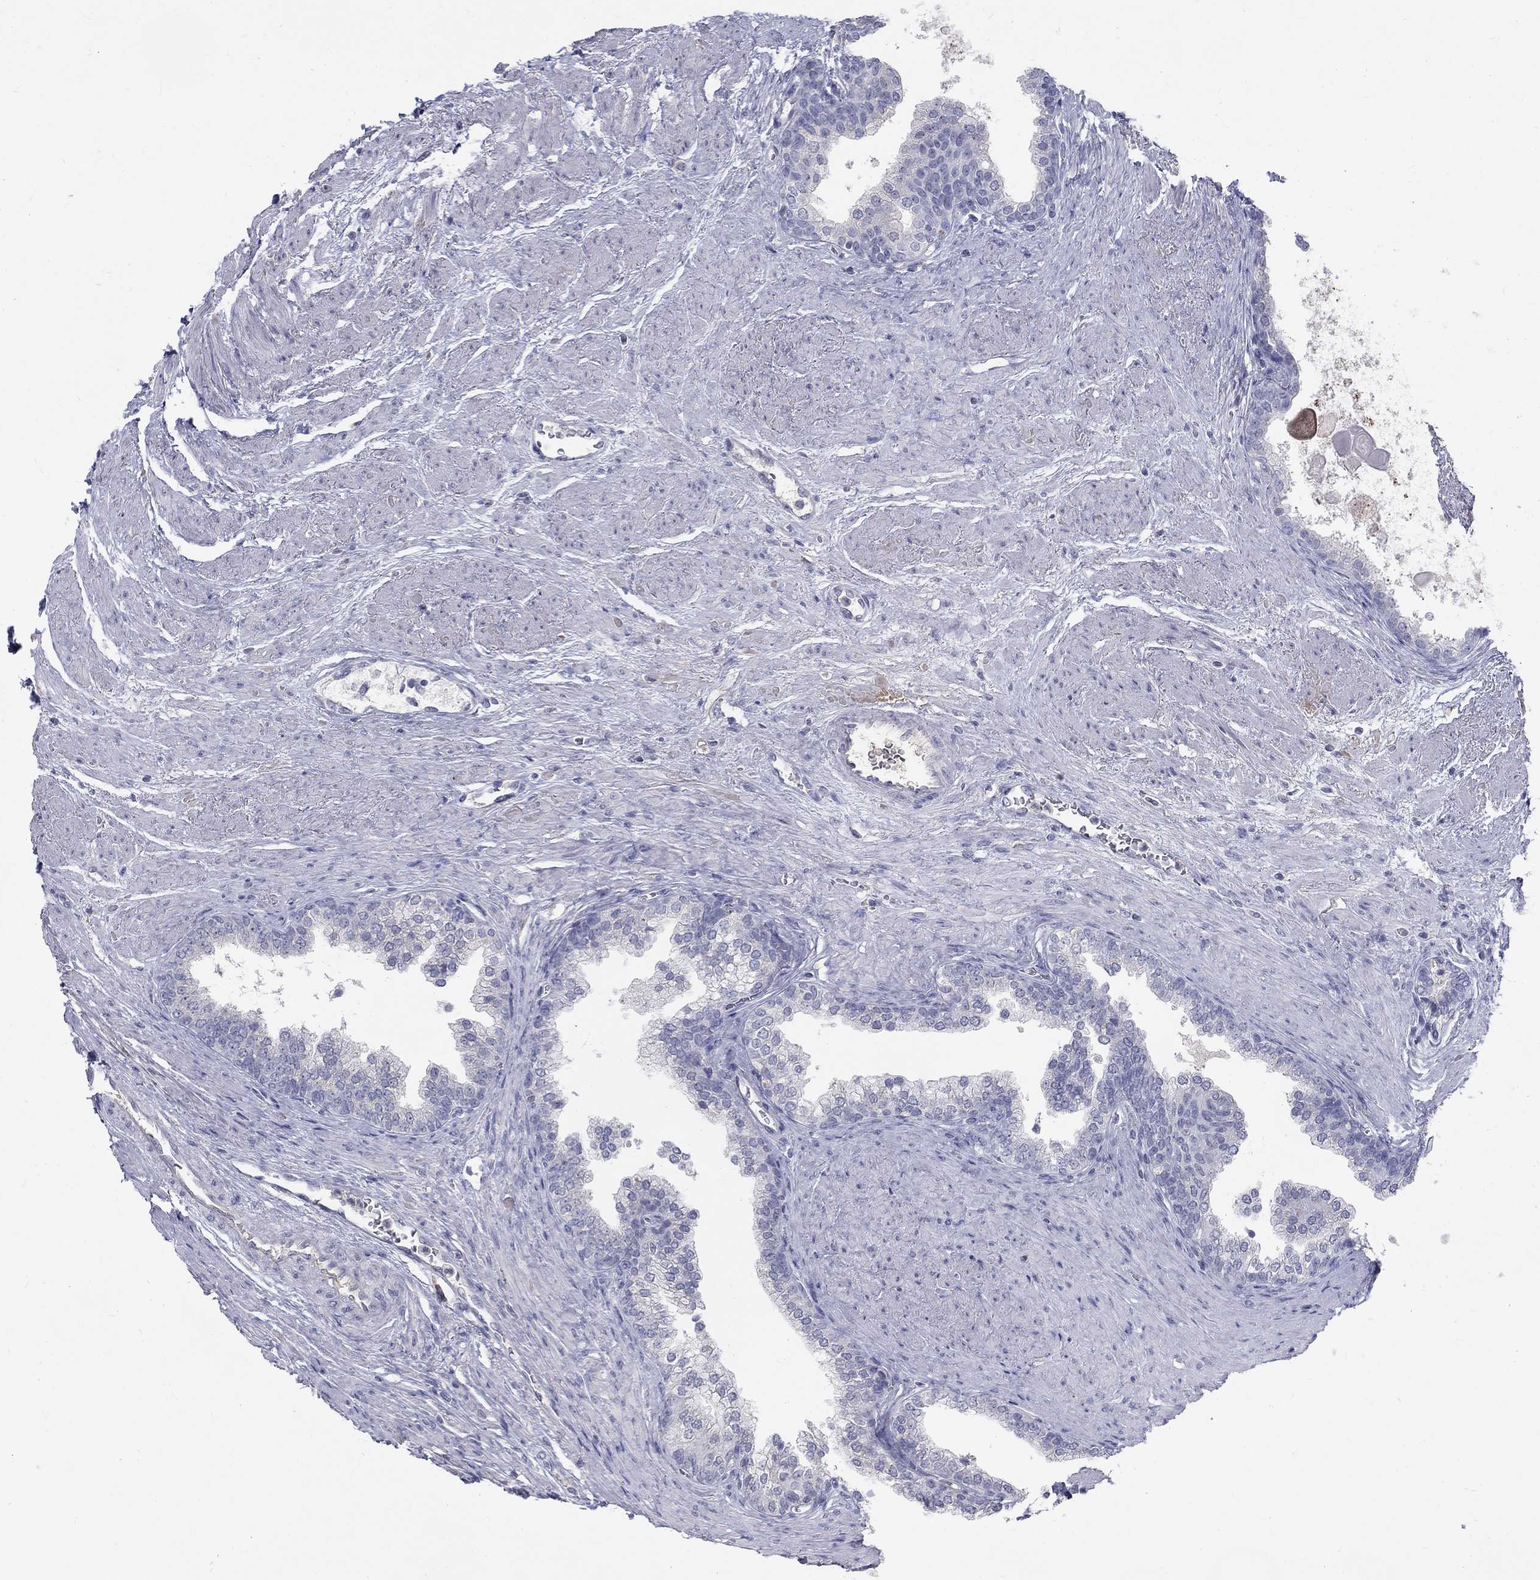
{"staining": {"intensity": "negative", "quantity": "none", "location": "none"}, "tissue": "prostate cancer", "cell_type": "Tumor cells", "image_type": "cancer", "snomed": [{"axis": "morphology", "description": "Adenocarcinoma, NOS"}, {"axis": "topography", "description": "Prostate and seminal vesicle, NOS"}, {"axis": "topography", "description": "Prostate"}], "caption": "Immunohistochemistry of prostate cancer shows no positivity in tumor cells.", "gene": "PTH1R", "patient": {"sex": "male", "age": 62}}